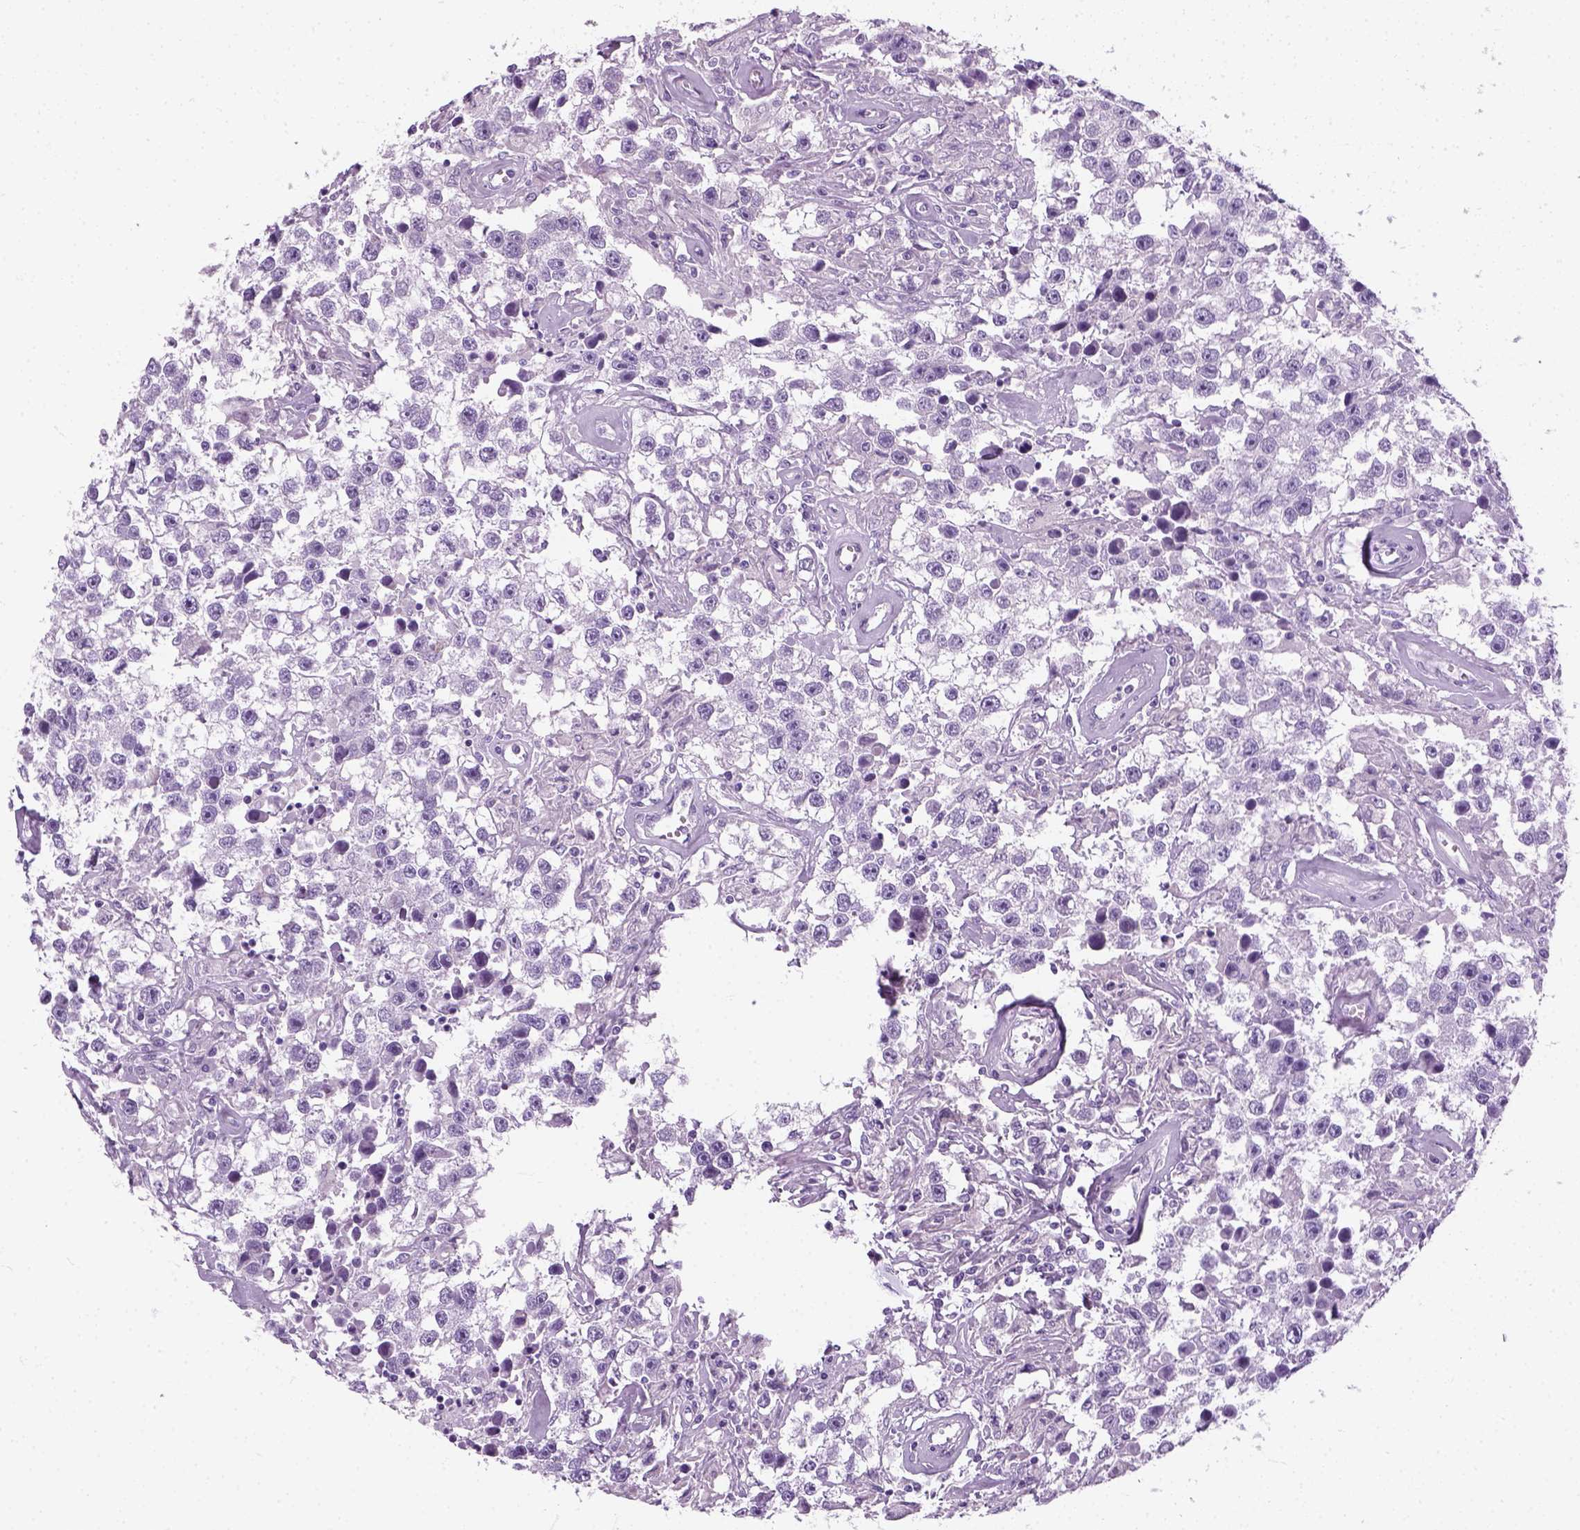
{"staining": {"intensity": "negative", "quantity": "none", "location": "none"}, "tissue": "testis cancer", "cell_type": "Tumor cells", "image_type": "cancer", "snomed": [{"axis": "morphology", "description": "Seminoma, NOS"}, {"axis": "topography", "description": "Testis"}], "caption": "Immunohistochemistry micrograph of neoplastic tissue: testis cancer stained with DAB (3,3'-diaminobenzidine) demonstrates no significant protein staining in tumor cells.", "gene": "SLC12A5", "patient": {"sex": "male", "age": 43}}